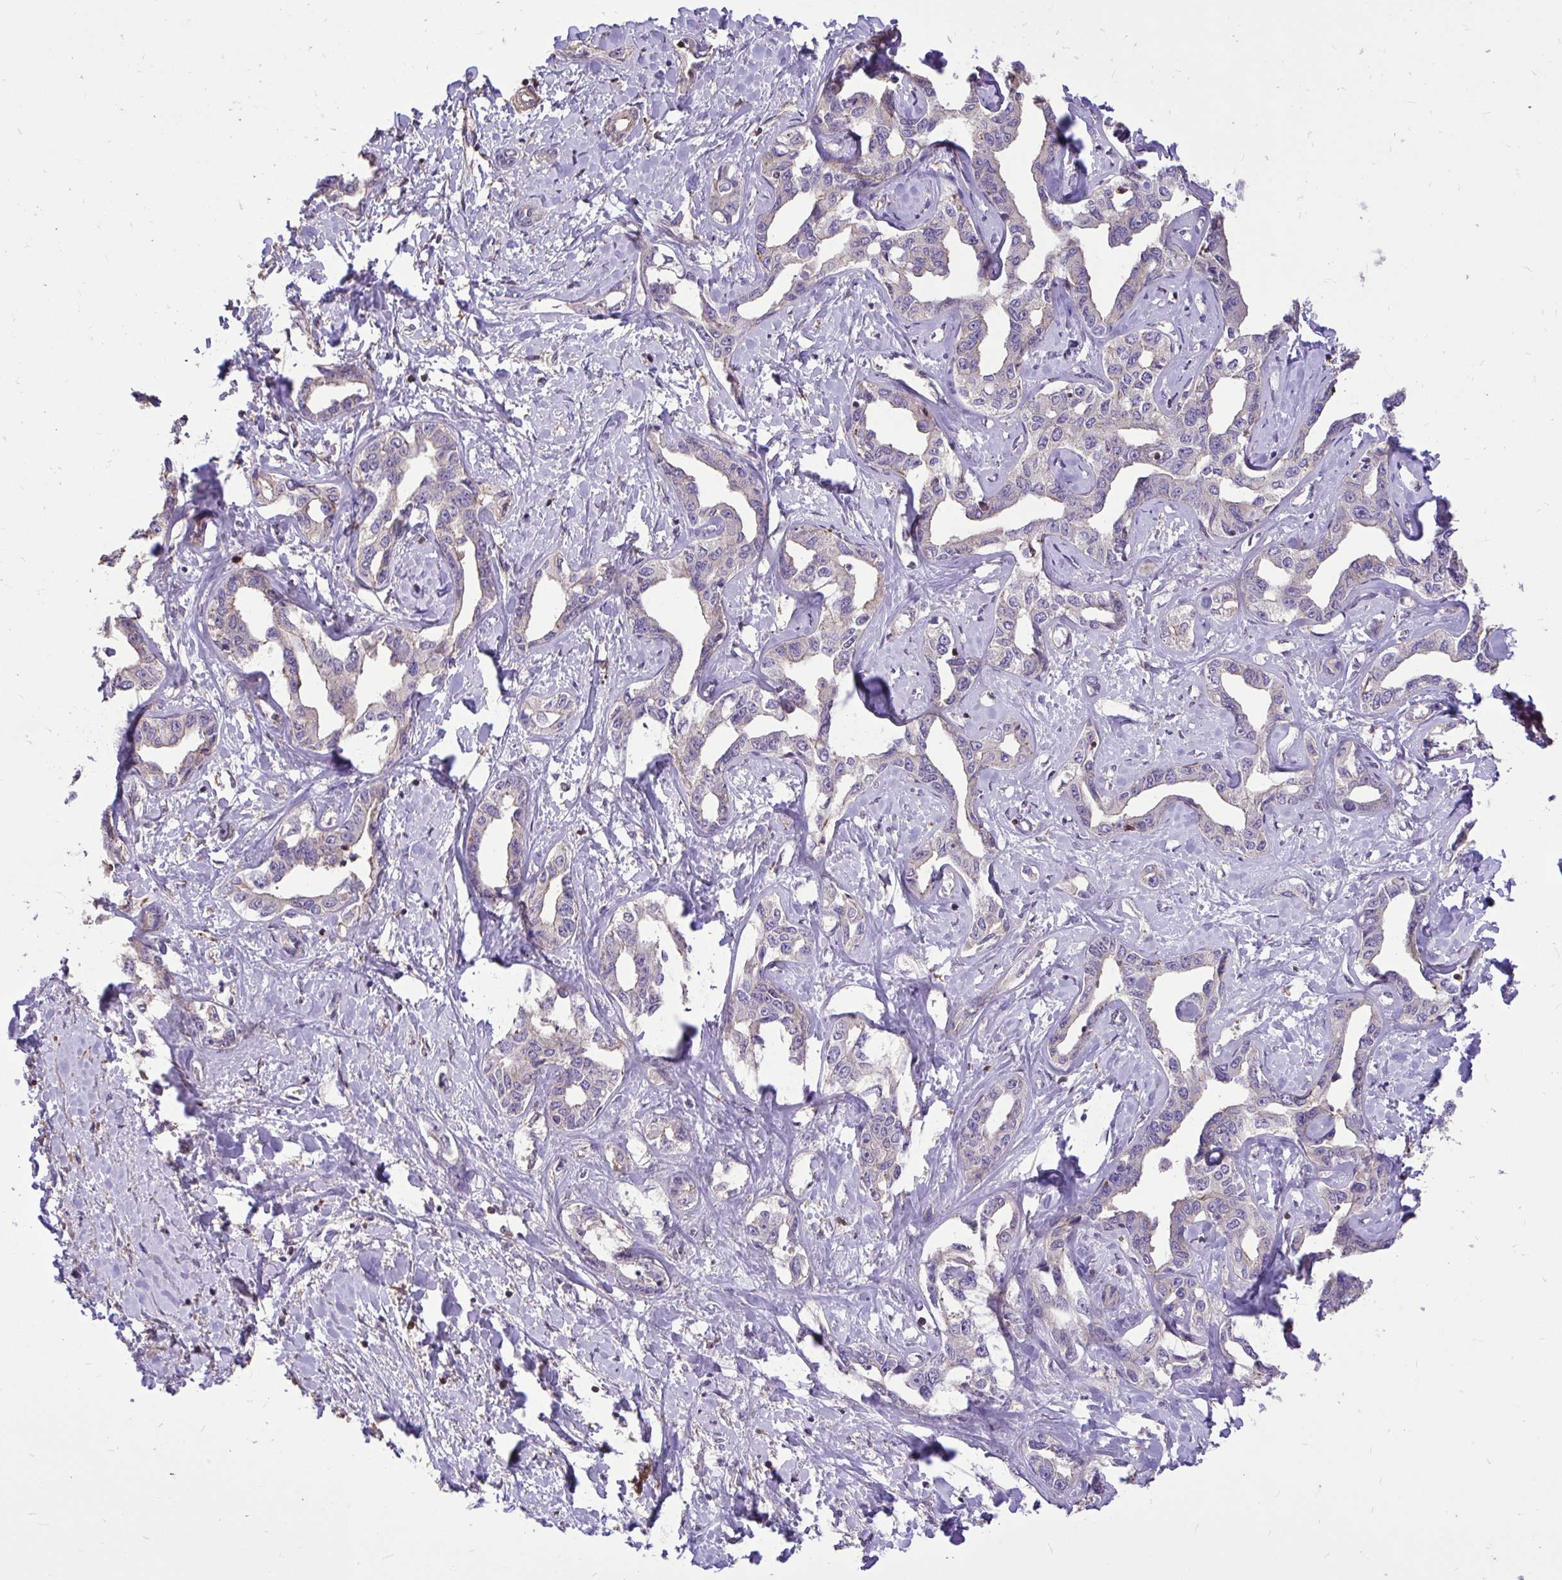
{"staining": {"intensity": "negative", "quantity": "none", "location": "none"}, "tissue": "liver cancer", "cell_type": "Tumor cells", "image_type": "cancer", "snomed": [{"axis": "morphology", "description": "Cholangiocarcinoma"}, {"axis": "topography", "description": "Liver"}], "caption": "The image exhibits no significant expression in tumor cells of cholangiocarcinoma (liver).", "gene": "IGFL2", "patient": {"sex": "male", "age": 59}}